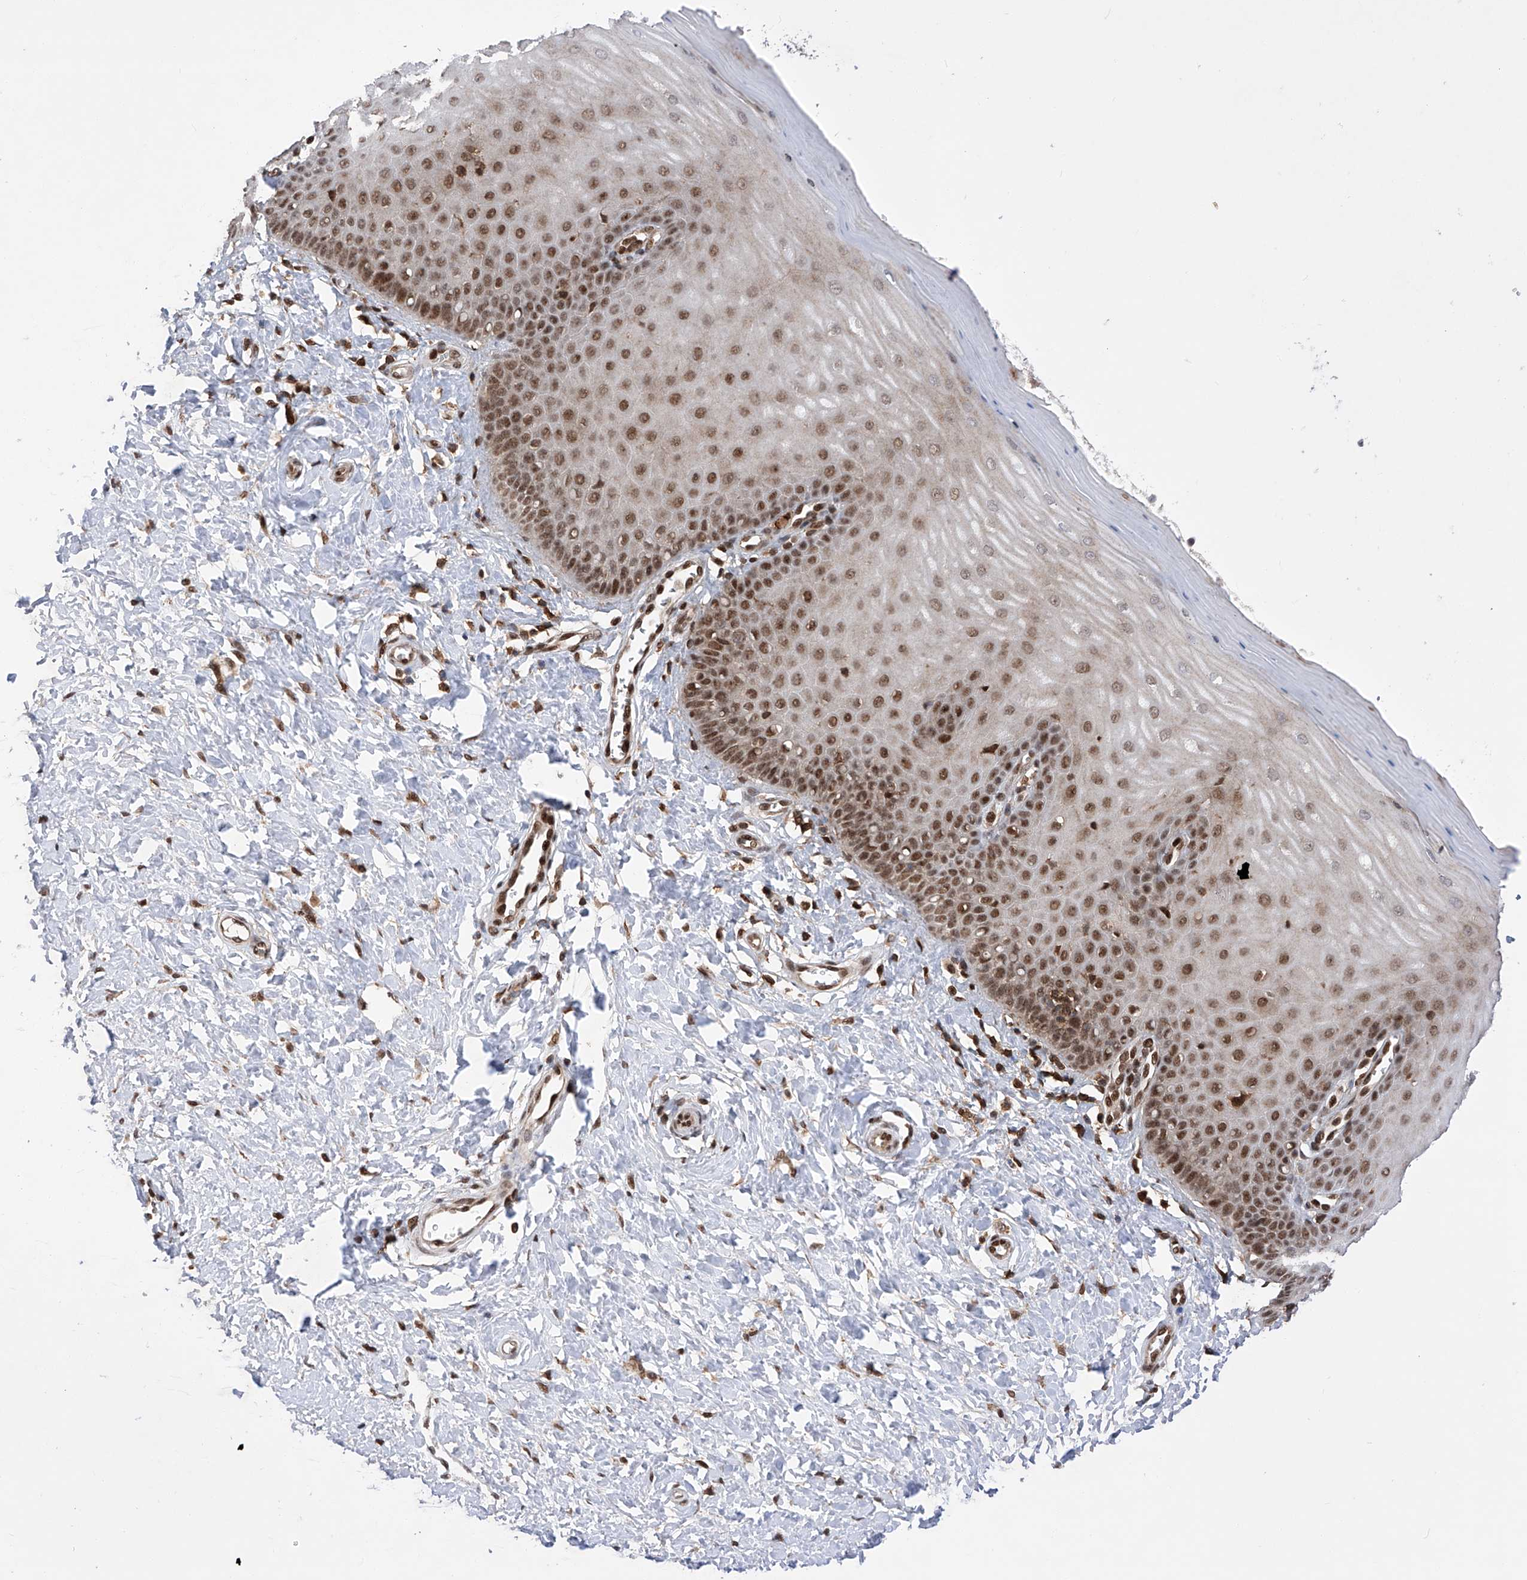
{"staining": {"intensity": "moderate", "quantity": ">75%", "location": "nuclear"}, "tissue": "cervix", "cell_type": "Glandular cells", "image_type": "normal", "snomed": [{"axis": "morphology", "description": "Normal tissue, NOS"}, {"axis": "topography", "description": "Cervix"}], "caption": "Immunohistochemical staining of benign human cervix demonstrates medium levels of moderate nuclear expression in approximately >75% of glandular cells.", "gene": "ZNF280D", "patient": {"sex": "female", "age": 55}}